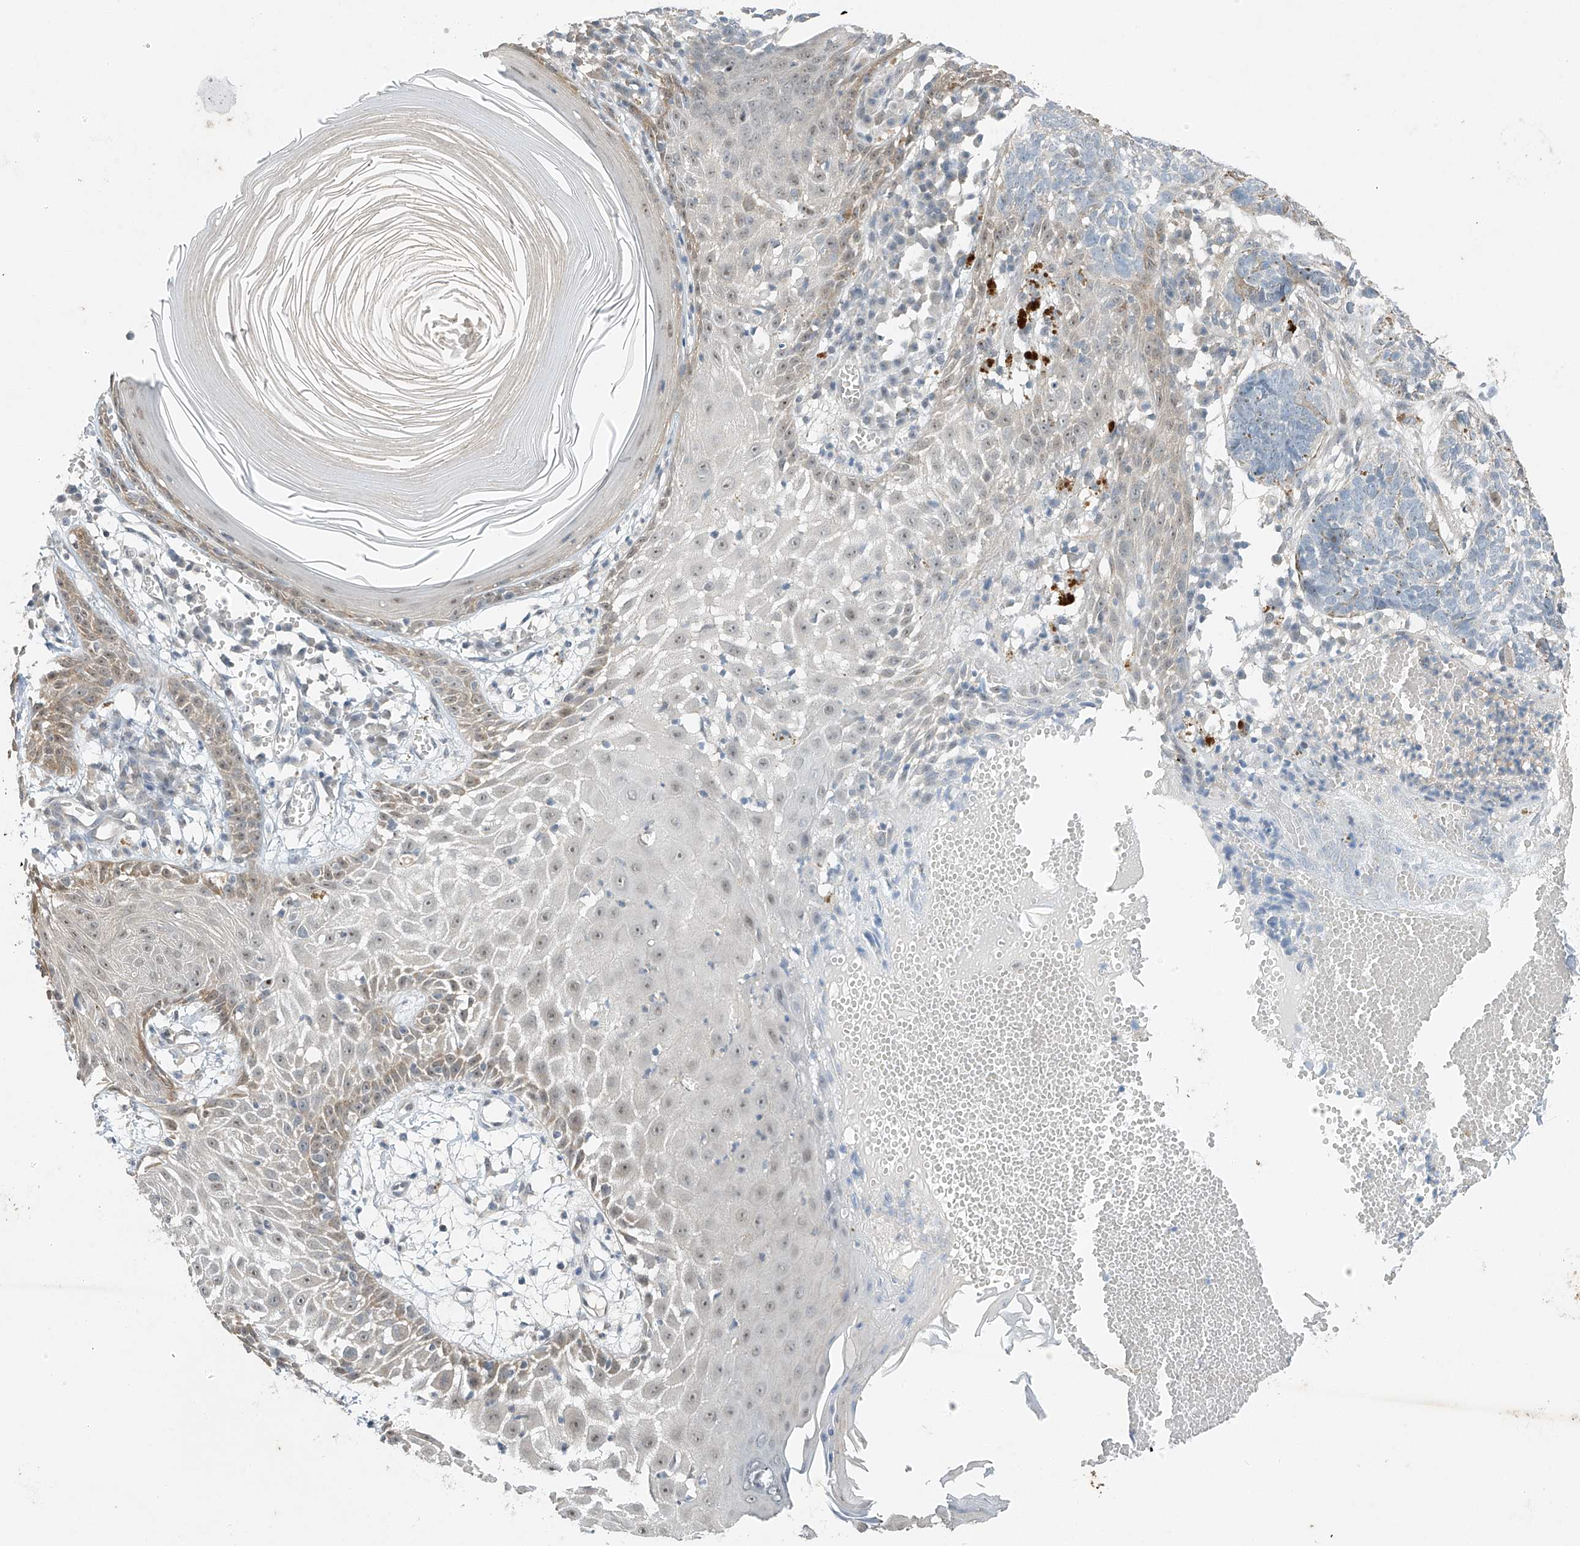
{"staining": {"intensity": "negative", "quantity": "none", "location": "none"}, "tissue": "skin cancer", "cell_type": "Tumor cells", "image_type": "cancer", "snomed": [{"axis": "morphology", "description": "Basal cell carcinoma"}, {"axis": "topography", "description": "Skin"}], "caption": "Tumor cells show no significant protein positivity in skin cancer (basal cell carcinoma).", "gene": "TAF8", "patient": {"sex": "male", "age": 85}}